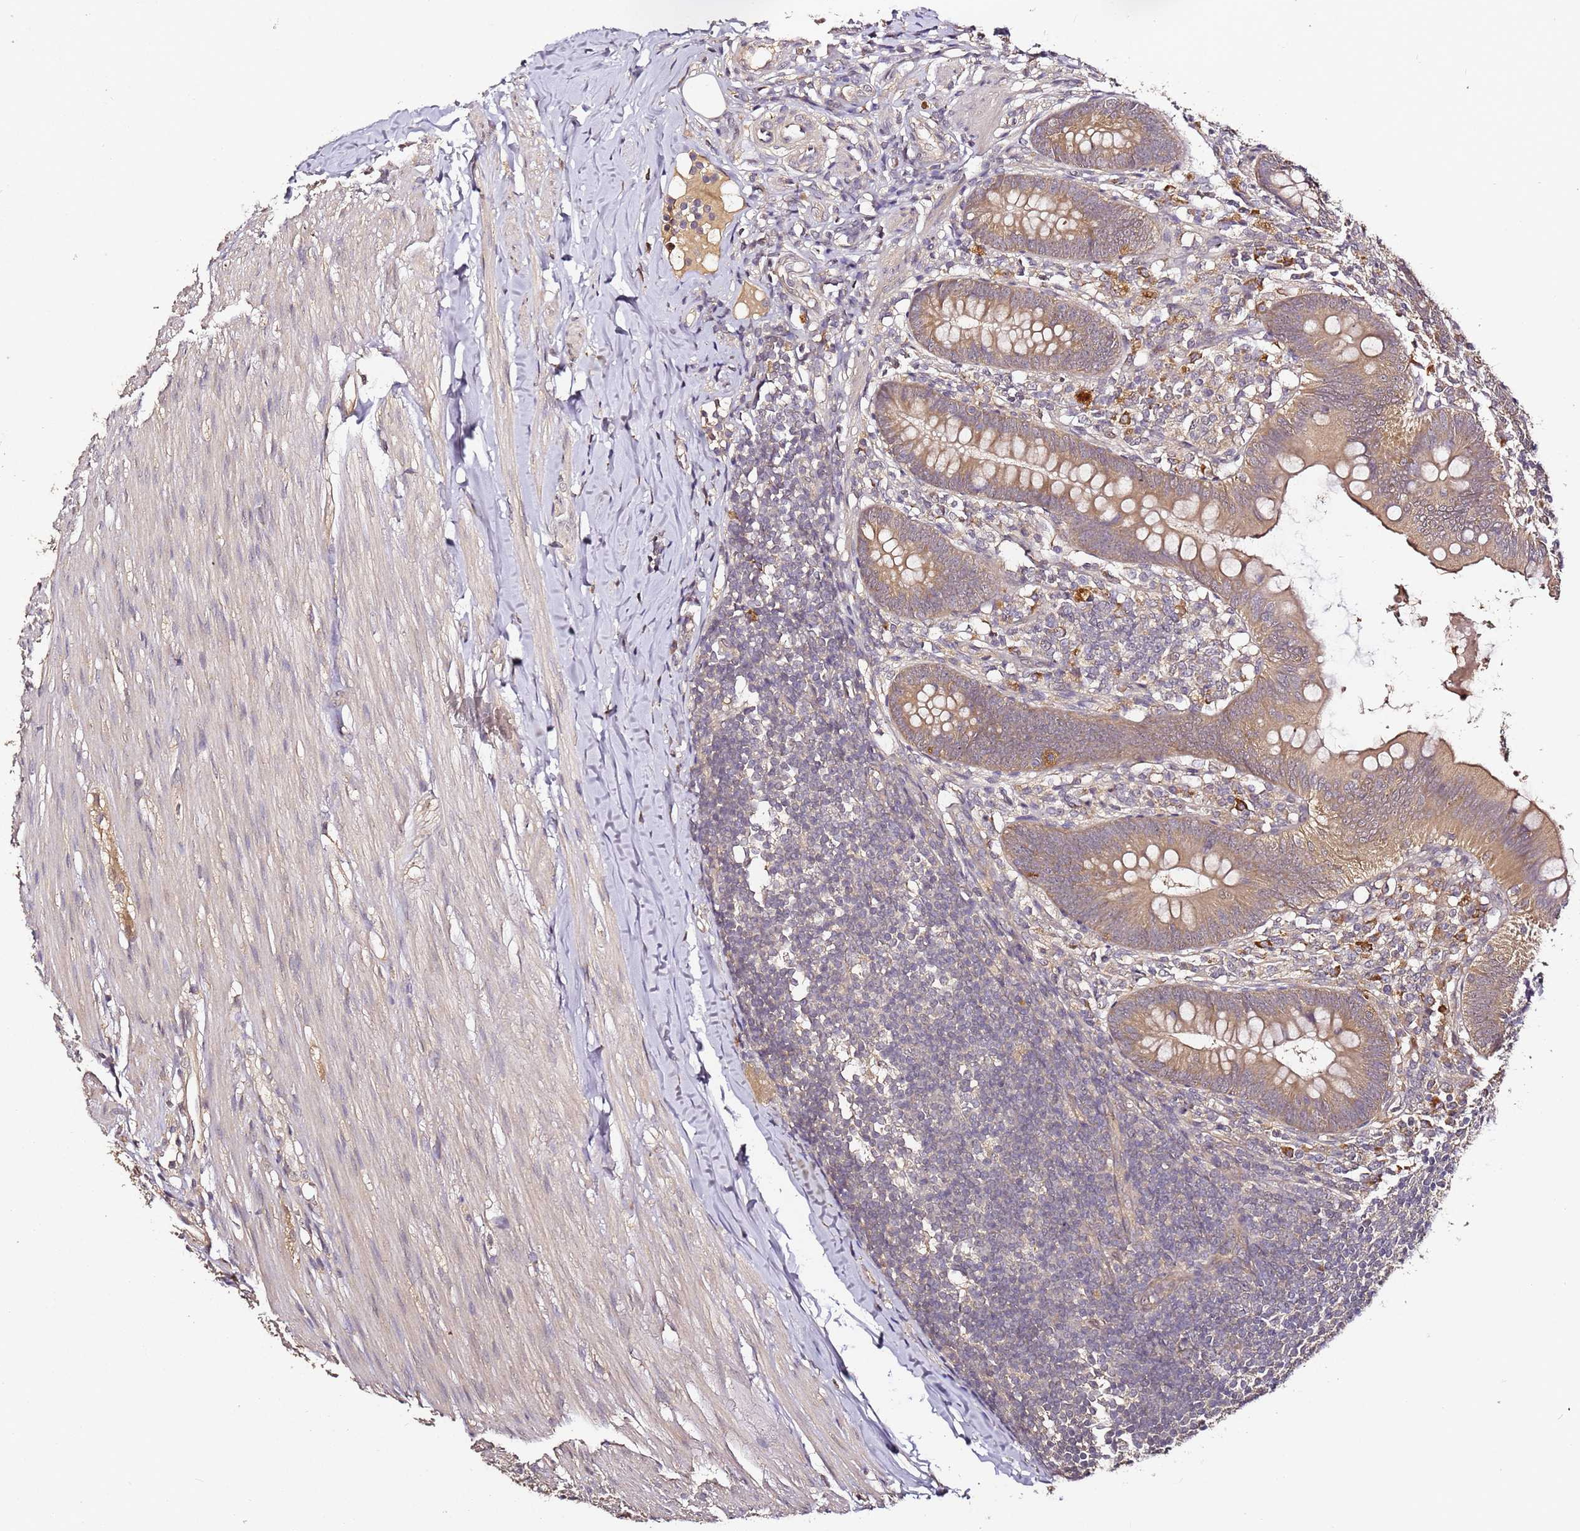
{"staining": {"intensity": "moderate", "quantity": ">75%", "location": "cytoplasmic/membranous"}, "tissue": "appendix", "cell_type": "Glandular cells", "image_type": "normal", "snomed": [{"axis": "morphology", "description": "Normal tissue, NOS"}, {"axis": "topography", "description": "Appendix"}], "caption": "High-magnification brightfield microscopy of benign appendix stained with DAB (3,3'-diaminobenzidine) (brown) and counterstained with hematoxylin (blue). glandular cells exhibit moderate cytoplasmic/membranous staining is identified in about>75% of cells.", "gene": "C6orf136", "patient": {"sex": "female", "age": 62}}